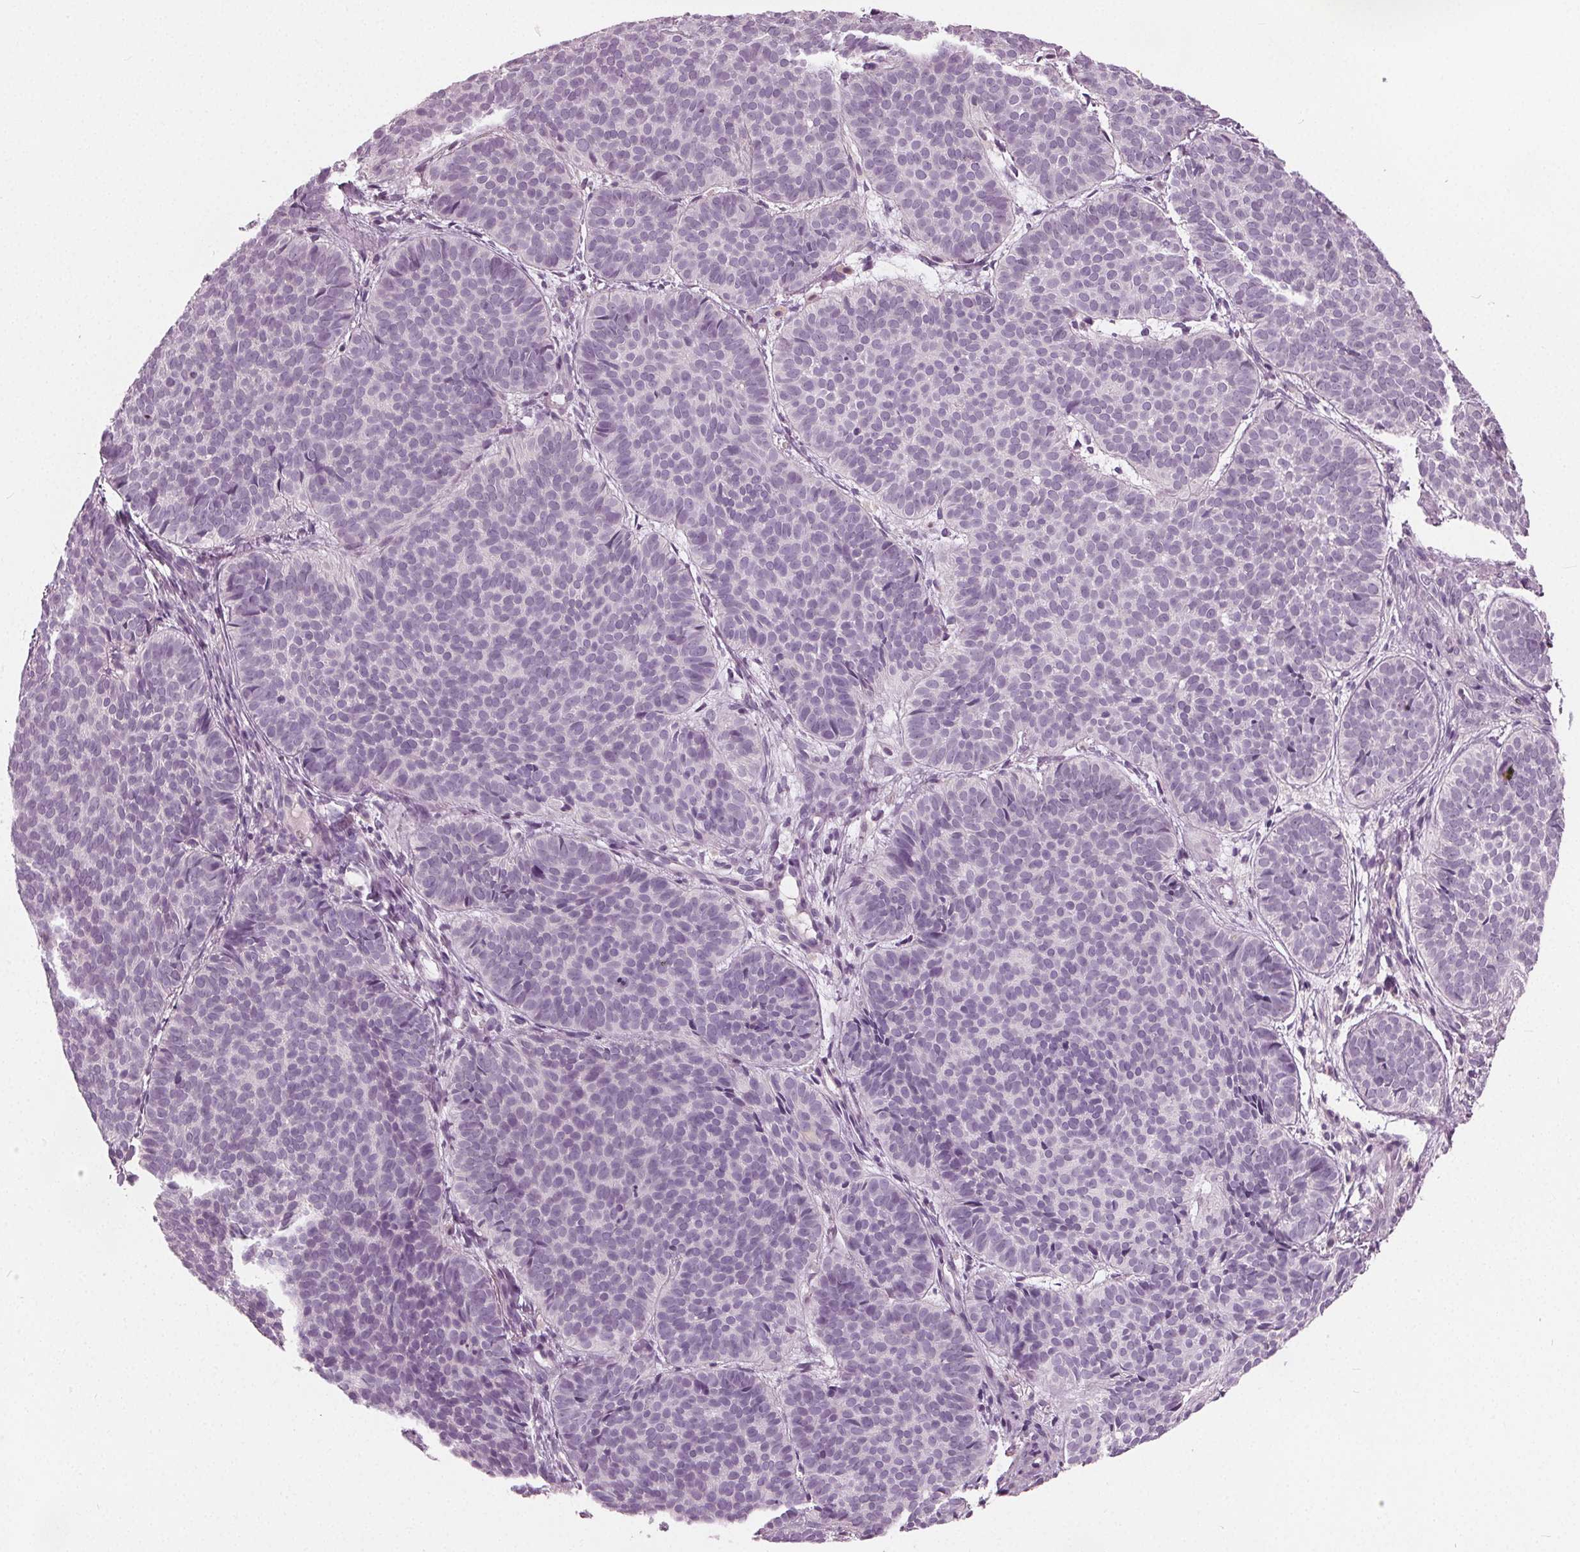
{"staining": {"intensity": "negative", "quantity": "none", "location": "none"}, "tissue": "skin cancer", "cell_type": "Tumor cells", "image_type": "cancer", "snomed": [{"axis": "morphology", "description": "Basal cell carcinoma"}, {"axis": "topography", "description": "Skin"}], "caption": "A high-resolution photomicrograph shows immunohistochemistry (IHC) staining of skin cancer, which displays no significant staining in tumor cells.", "gene": "TKFC", "patient": {"sex": "male", "age": 57}}